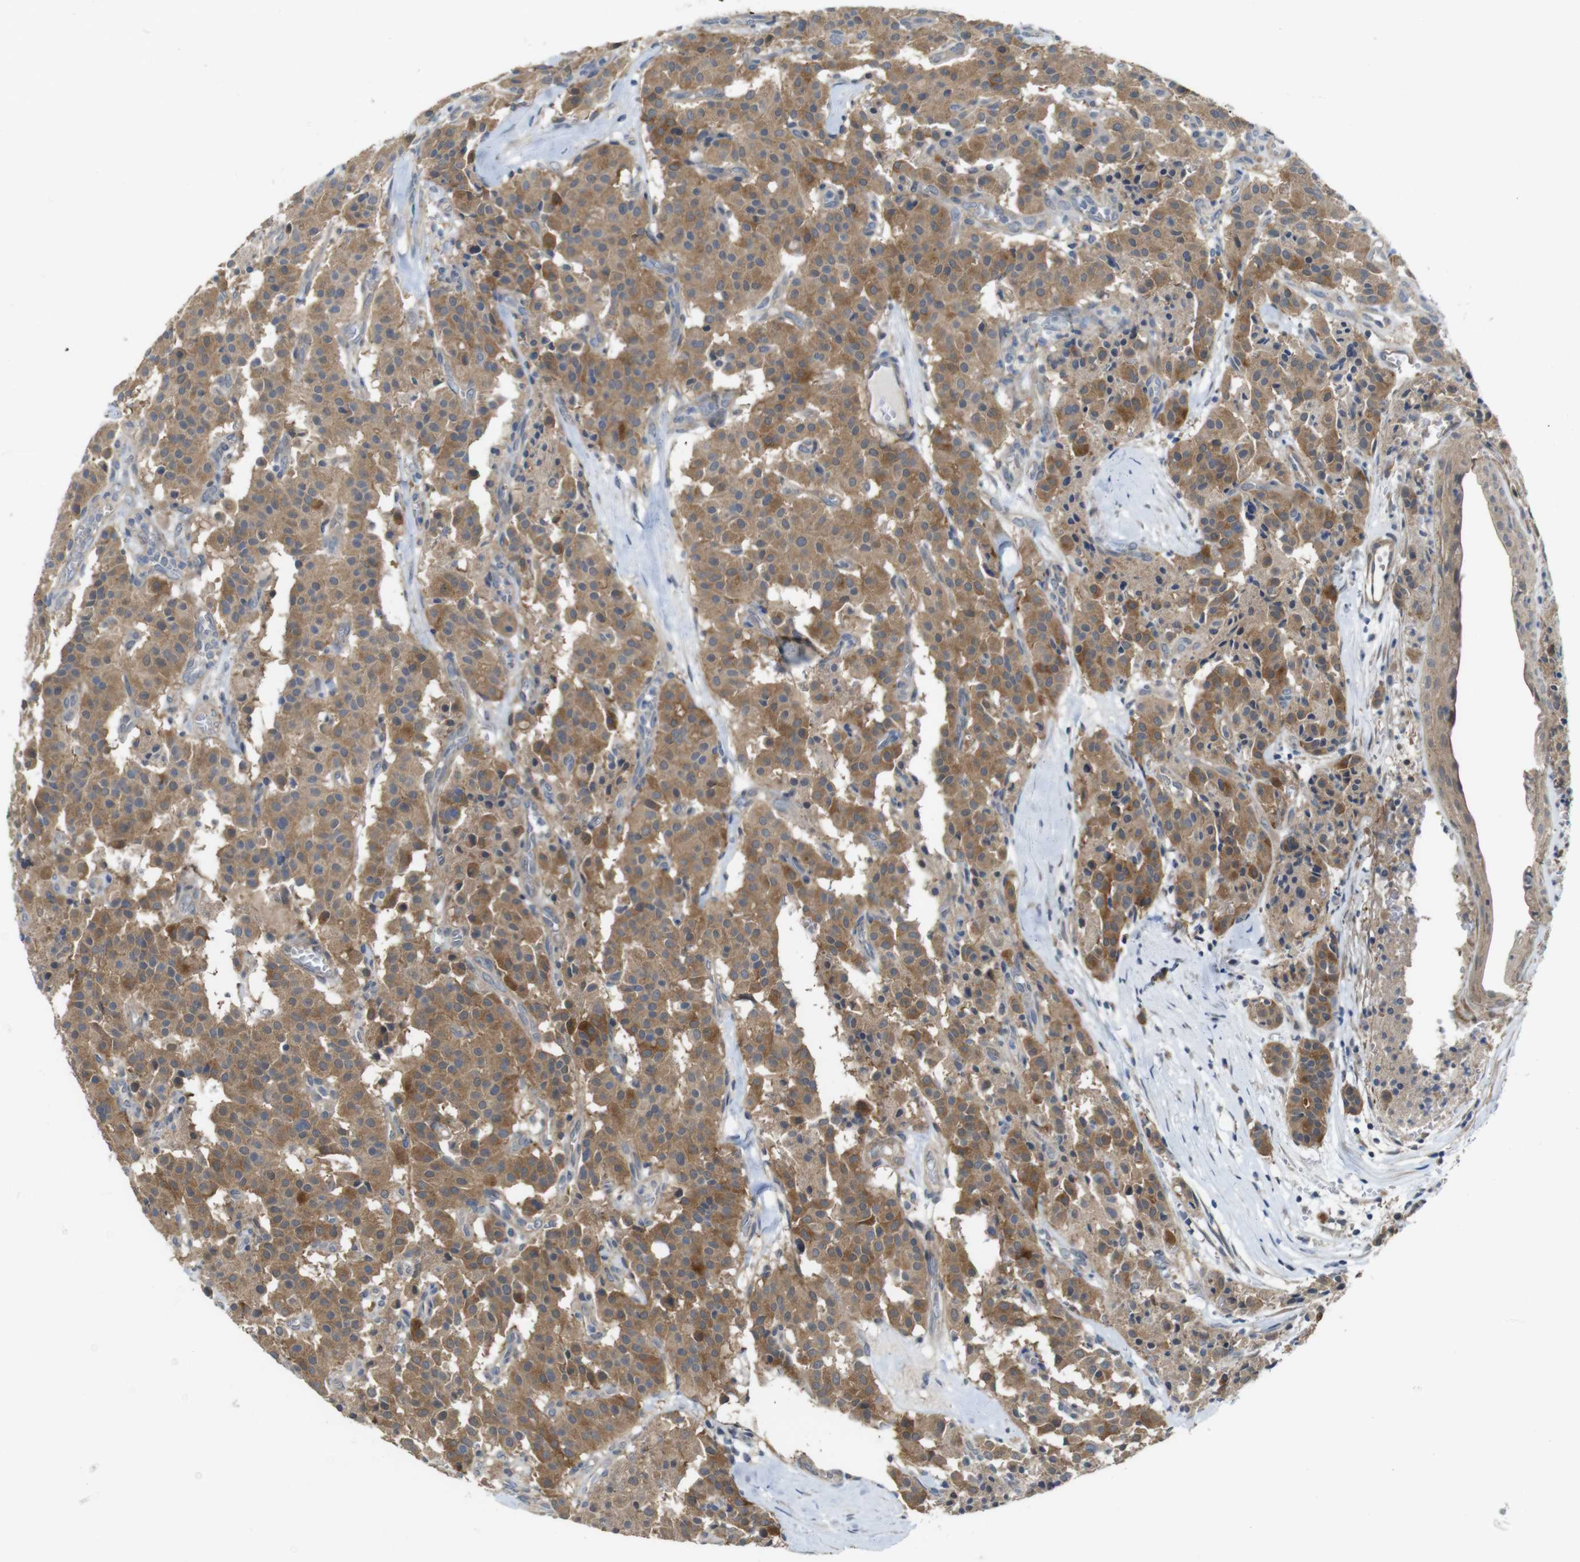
{"staining": {"intensity": "moderate", "quantity": ">75%", "location": "cytoplasmic/membranous"}, "tissue": "carcinoid", "cell_type": "Tumor cells", "image_type": "cancer", "snomed": [{"axis": "morphology", "description": "Carcinoid, malignant, NOS"}, {"axis": "topography", "description": "Lung"}], "caption": "Carcinoid (malignant) stained with DAB IHC shows medium levels of moderate cytoplasmic/membranous expression in about >75% of tumor cells.", "gene": "CDC34", "patient": {"sex": "male", "age": 30}}